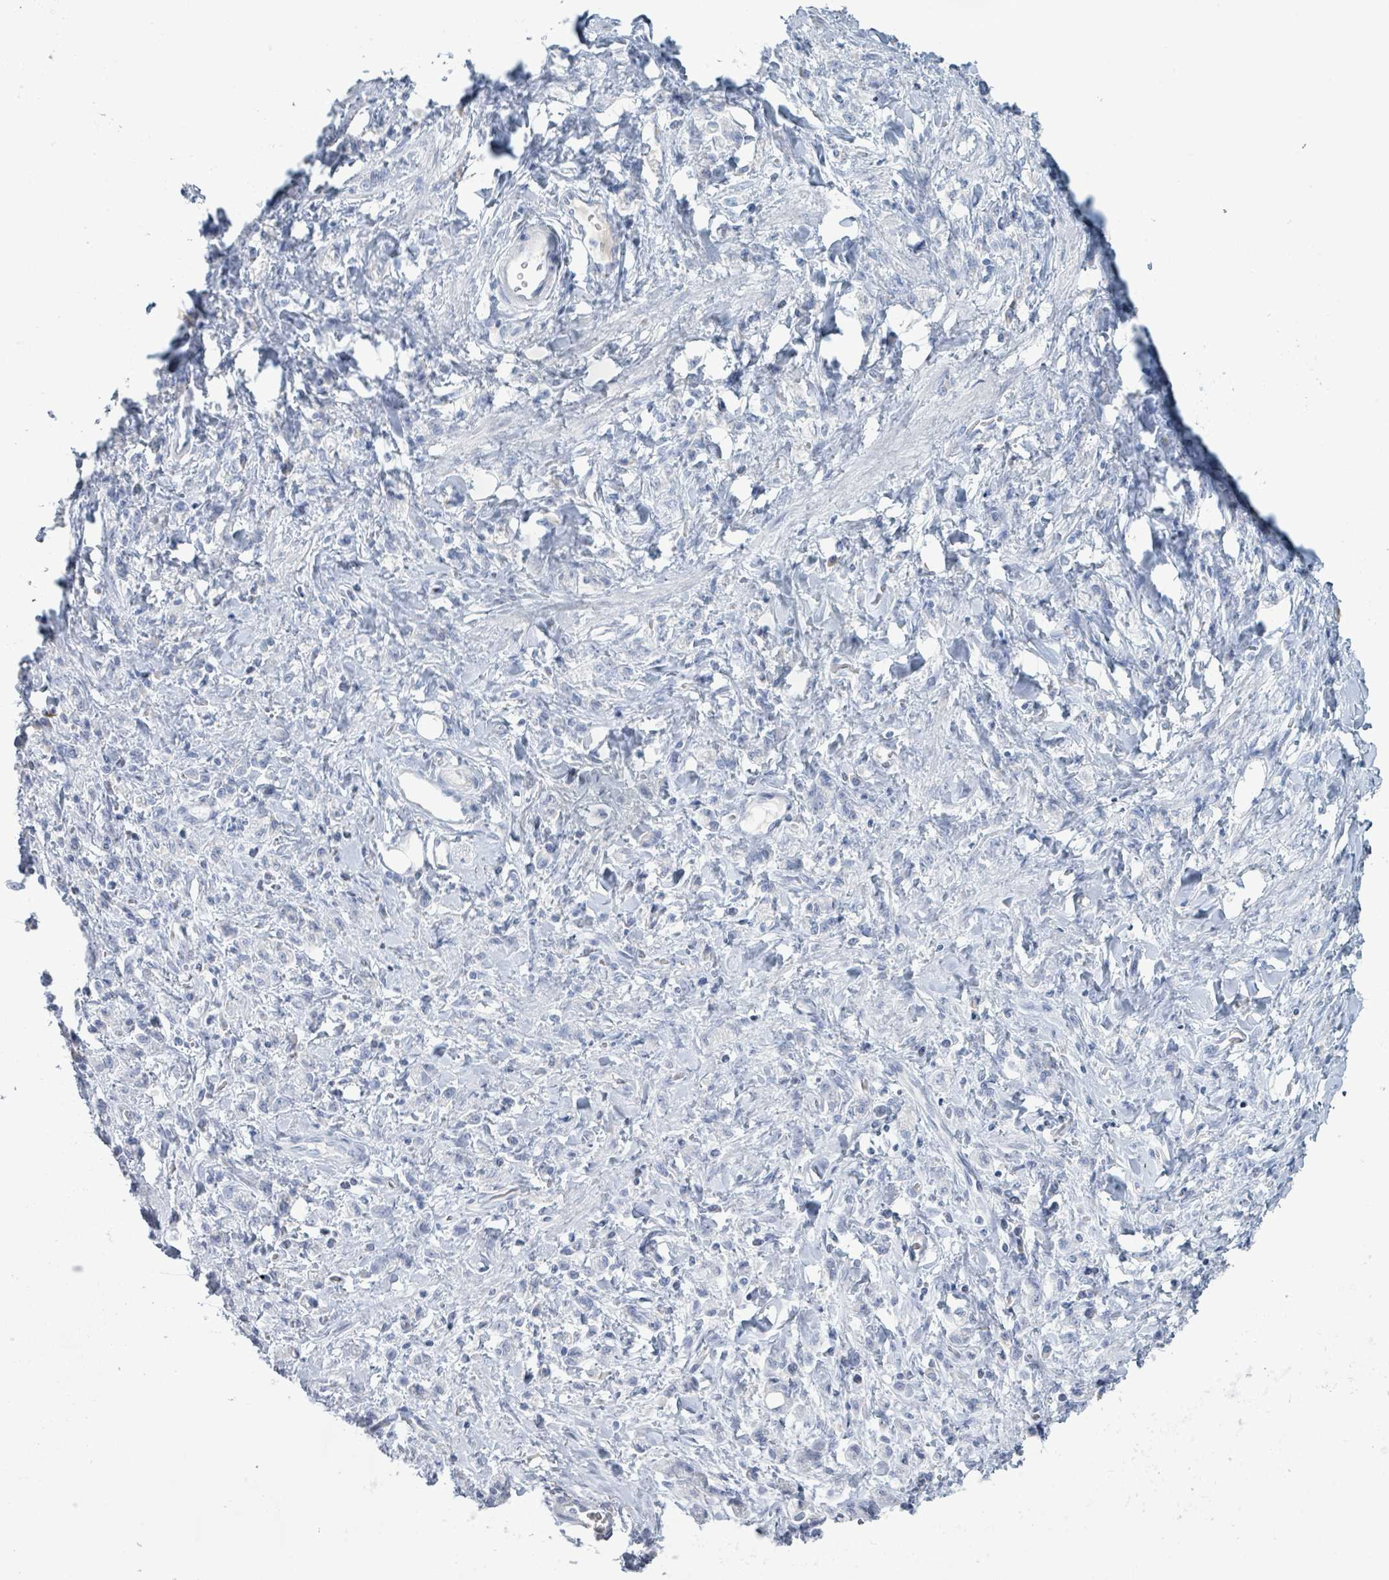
{"staining": {"intensity": "negative", "quantity": "none", "location": "none"}, "tissue": "stomach cancer", "cell_type": "Tumor cells", "image_type": "cancer", "snomed": [{"axis": "morphology", "description": "Adenocarcinoma, NOS"}, {"axis": "topography", "description": "Stomach"}], "caption": "Tumor cells show no significant protein staining in adenocarcinoma (stomach).", "gene": "PGA3", "patient": {"sex": "male", "age": 77}}